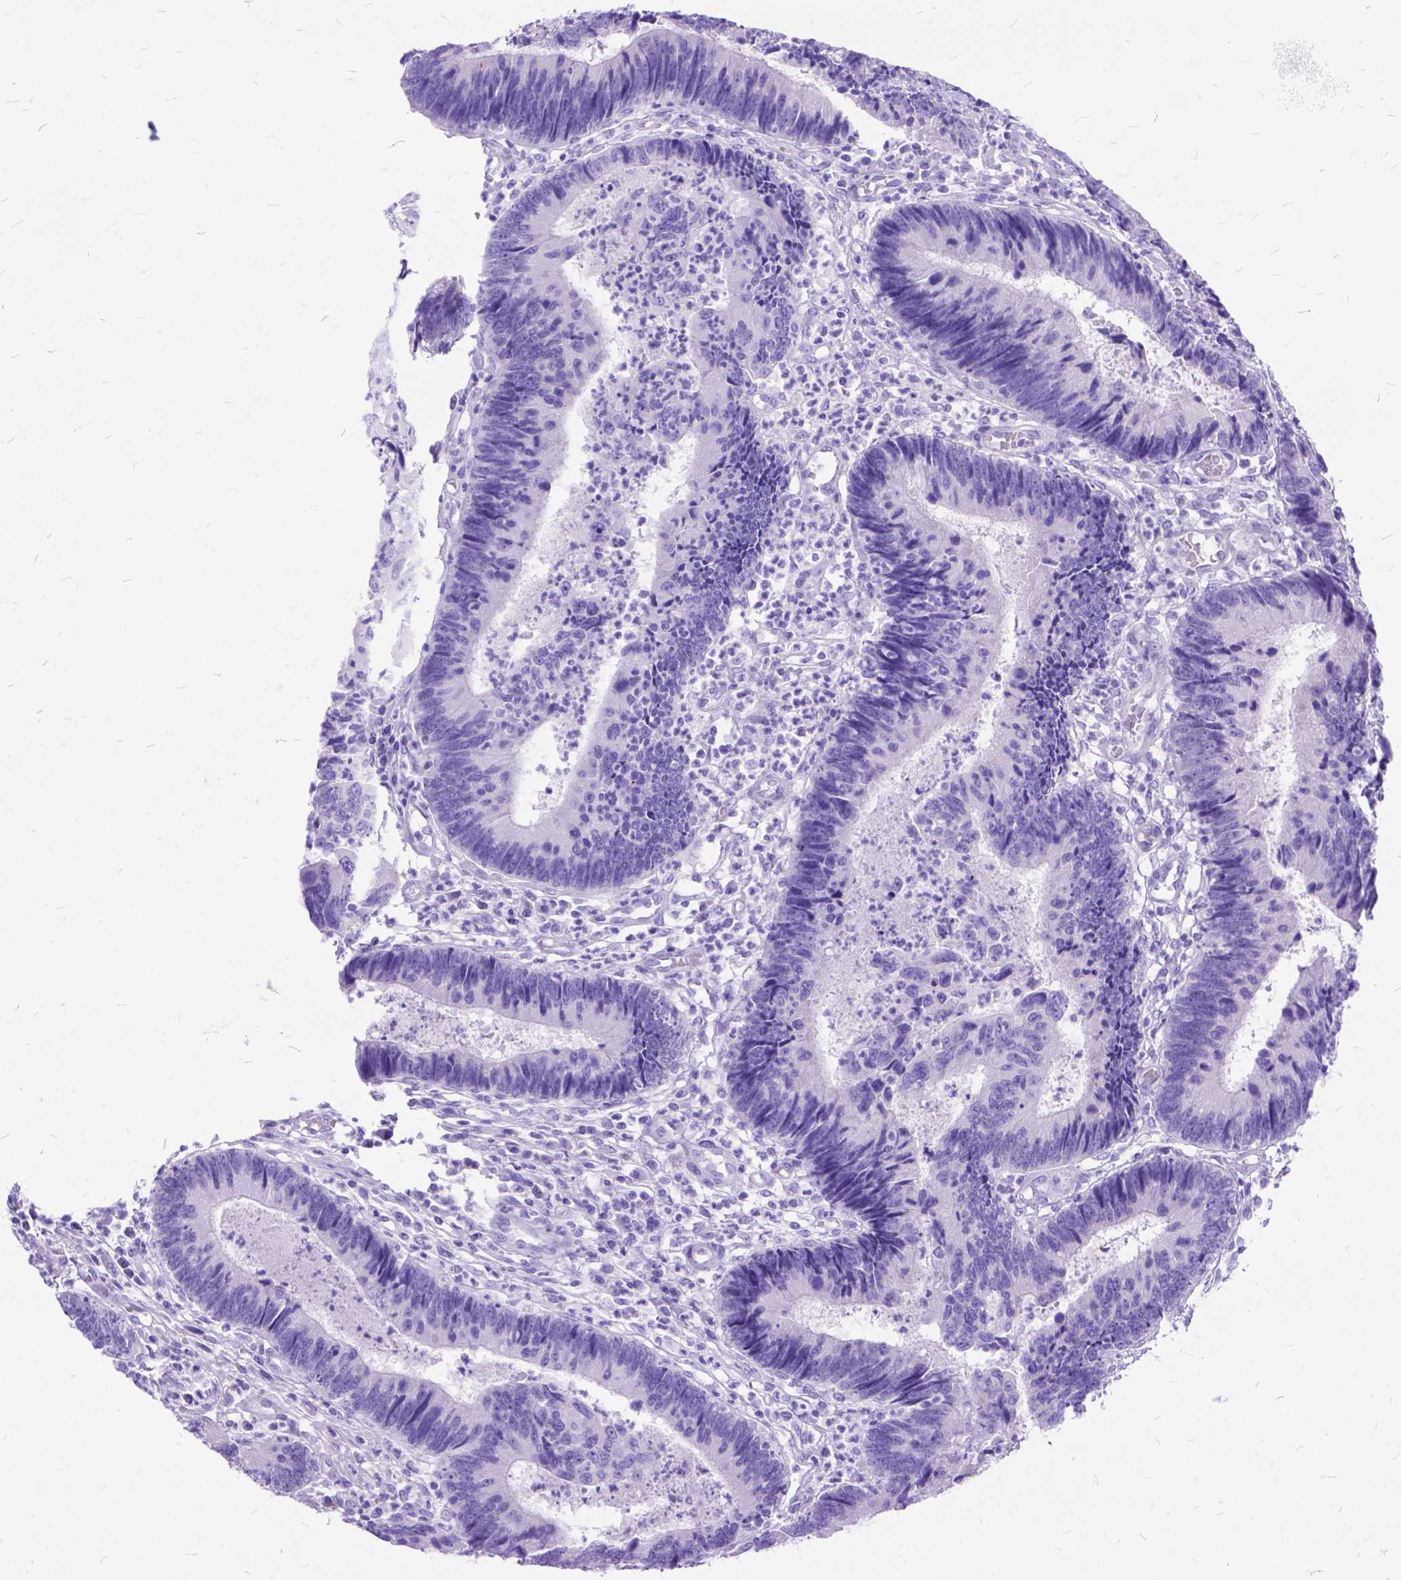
{"staining": {"intensity": "negative", "quantity": "none", "location": "none"}, "tissue": "colorectal cancer", "cell_type": "Tumor cells", "image_type": "cancer", "snomed": [{"axis": "morphology", "description": "Adenocarcinoma, NOS"}, {"axis": "topography", "description": "Colon"}], "caption": "High power microscopy micrograph of an IHC histopathology image of colorectal cancer (adenocarcinoma), revealing no significant positivity in tumor cells. (DAB IHC with hematoxylin counter stain).", "gene": "DNAH2", "patient": {"sex": "female", "age": 67}}